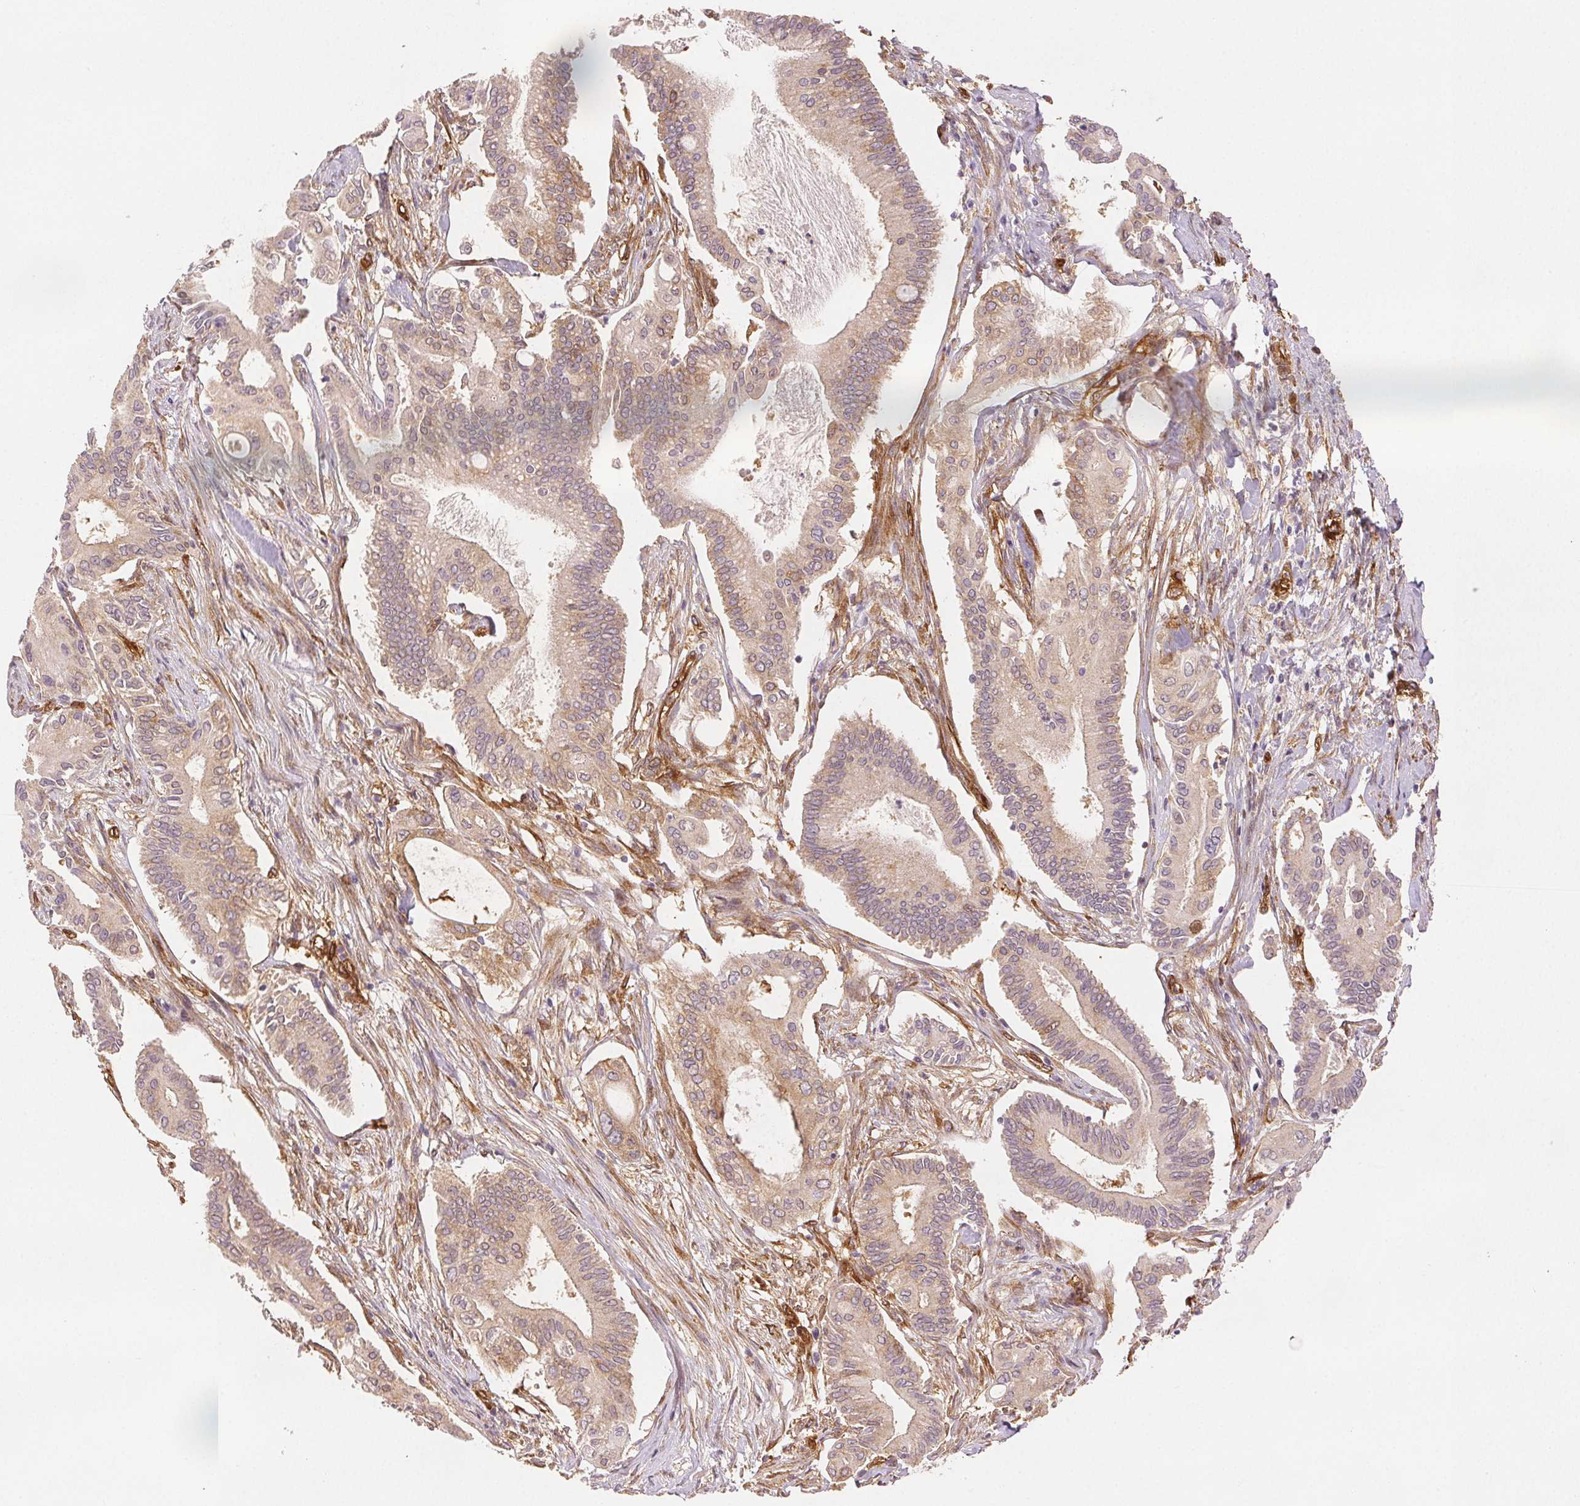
{"staining": {"intensity": "weak", "quantity": "25%-75%", "location": "cytoplasmic/membranous"}, "tissue": "pancreatic cancer", "cell_type": "Tumor cells", "image_type": "cancer", "snomed": [{"axis": "morphology", "description": "Adenocarcinoma, NOS"}, {"axis": "topography", "description": "Pancreas"}], "caption": "IHC of human pancreatic cancer exhibits low levels of weak cytoplasmic/membranous expression in approximately 25%-75% of tumor cells.", "gene": "DIAPH2", "patient": {"sex": "female", "age": 68}}